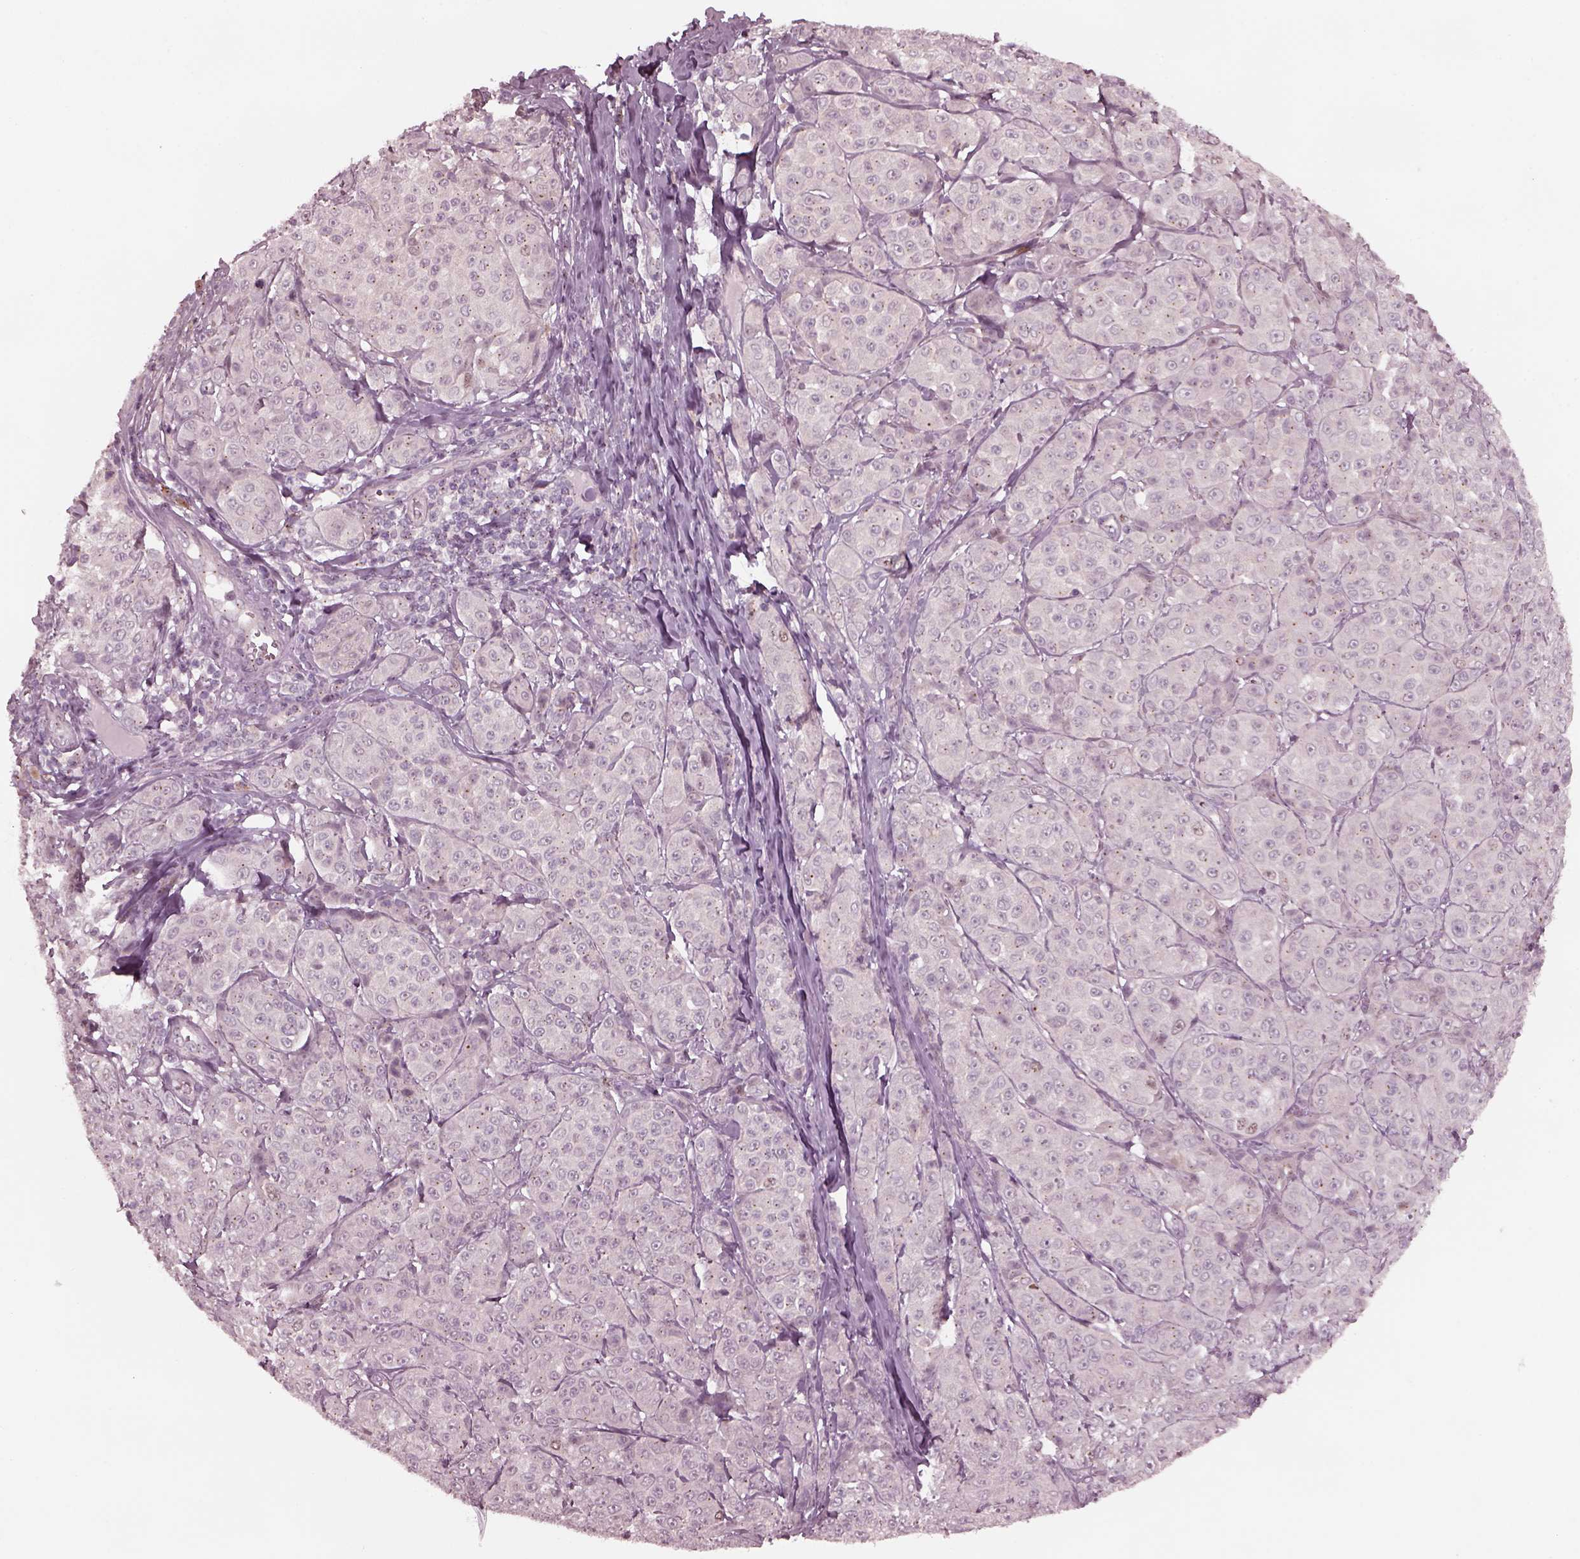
{"staining": {"intensity": "negative", "quantity": "none", "location": "none"}, "tissue": "melanoma", "cell_type": "Tumor cells", "image_type": "cancer", "snomed": [{"axis": "morphology", "description": "Malignant melanoma, NOS"}, {"axis": "topography", "description": "Skin"}], "caption": "Tumor cells are negative for protein expression in human malignant melanoma.", "gene": "SAXO1", "patient": {"sex": "male", "age": 89}}